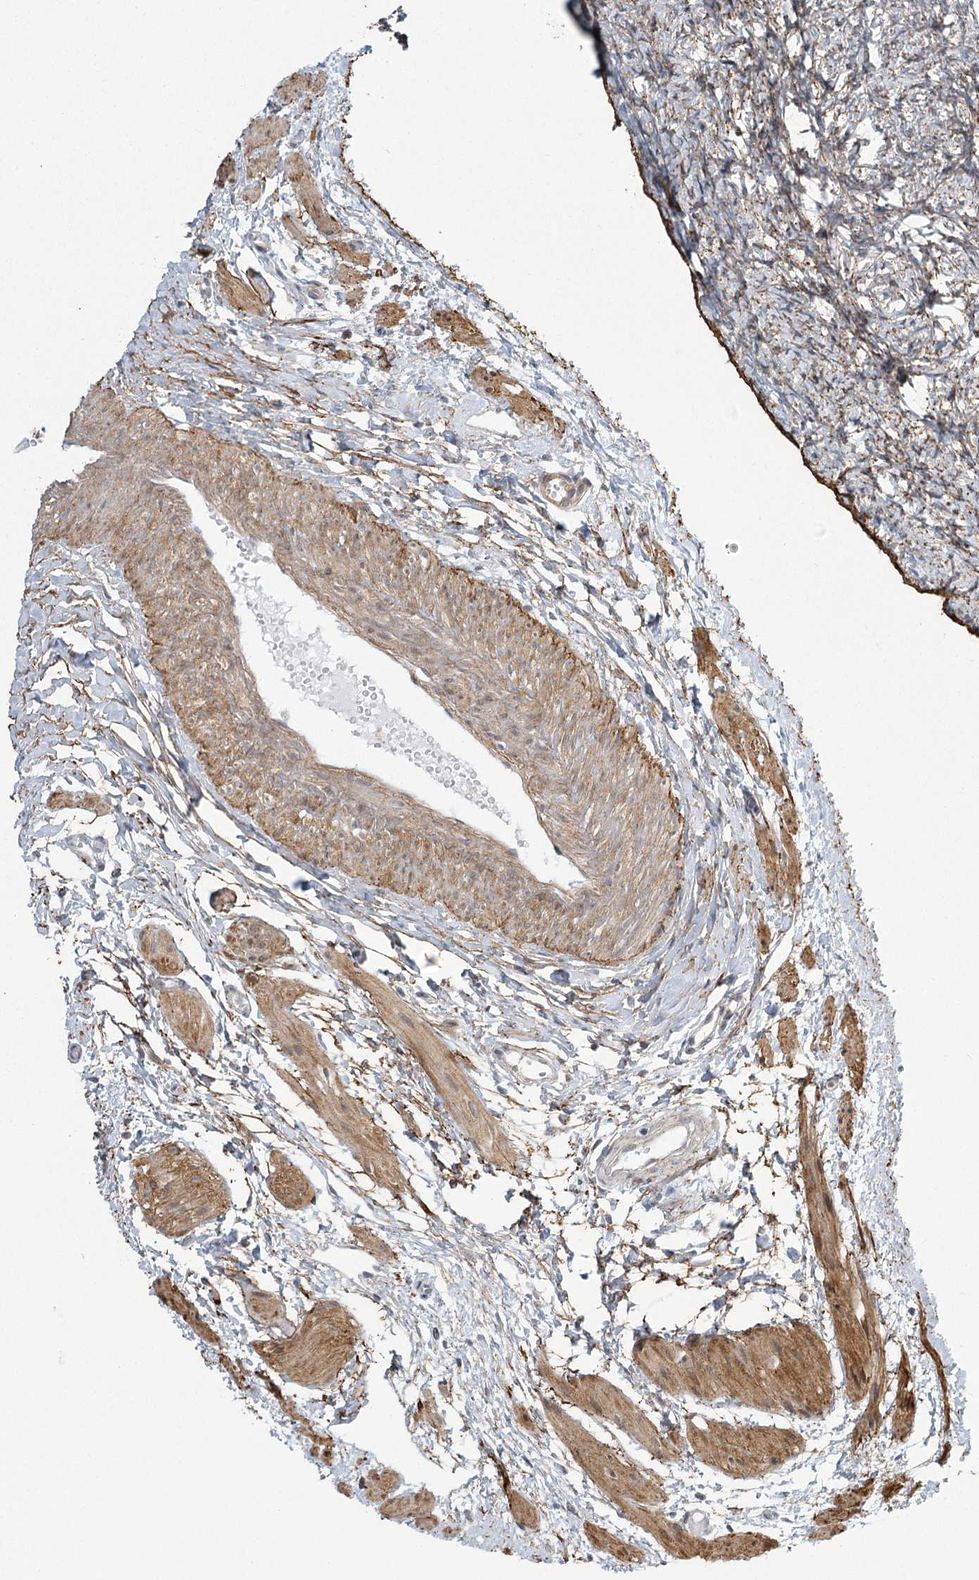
{"staining": {"intensity": "weak", "quantity": ">75%", "location": "cytoplasmic/membranous"}, "tissue": "ovary", "cell_type": "Follicle cells", "image_type": "normal", "snomed": [{"axis": "morphology", "description": "Normal tissue, NOS"}, {"axis": "topography", "description": "Ovary"}], "caption": "Protein staining exhibits weak cytoplasmic/membranous staining in approximately >75% of follicle cells in normal ovary. The staining was performed using DAB (3,3'-diaminobenzidine) to visualize the protein expression in brown, while the nuclei were stained in blue with hematoxylin (Magnification: 20x).", "gene": "MED28", "patient": {"sex": "female", "age": 41}}